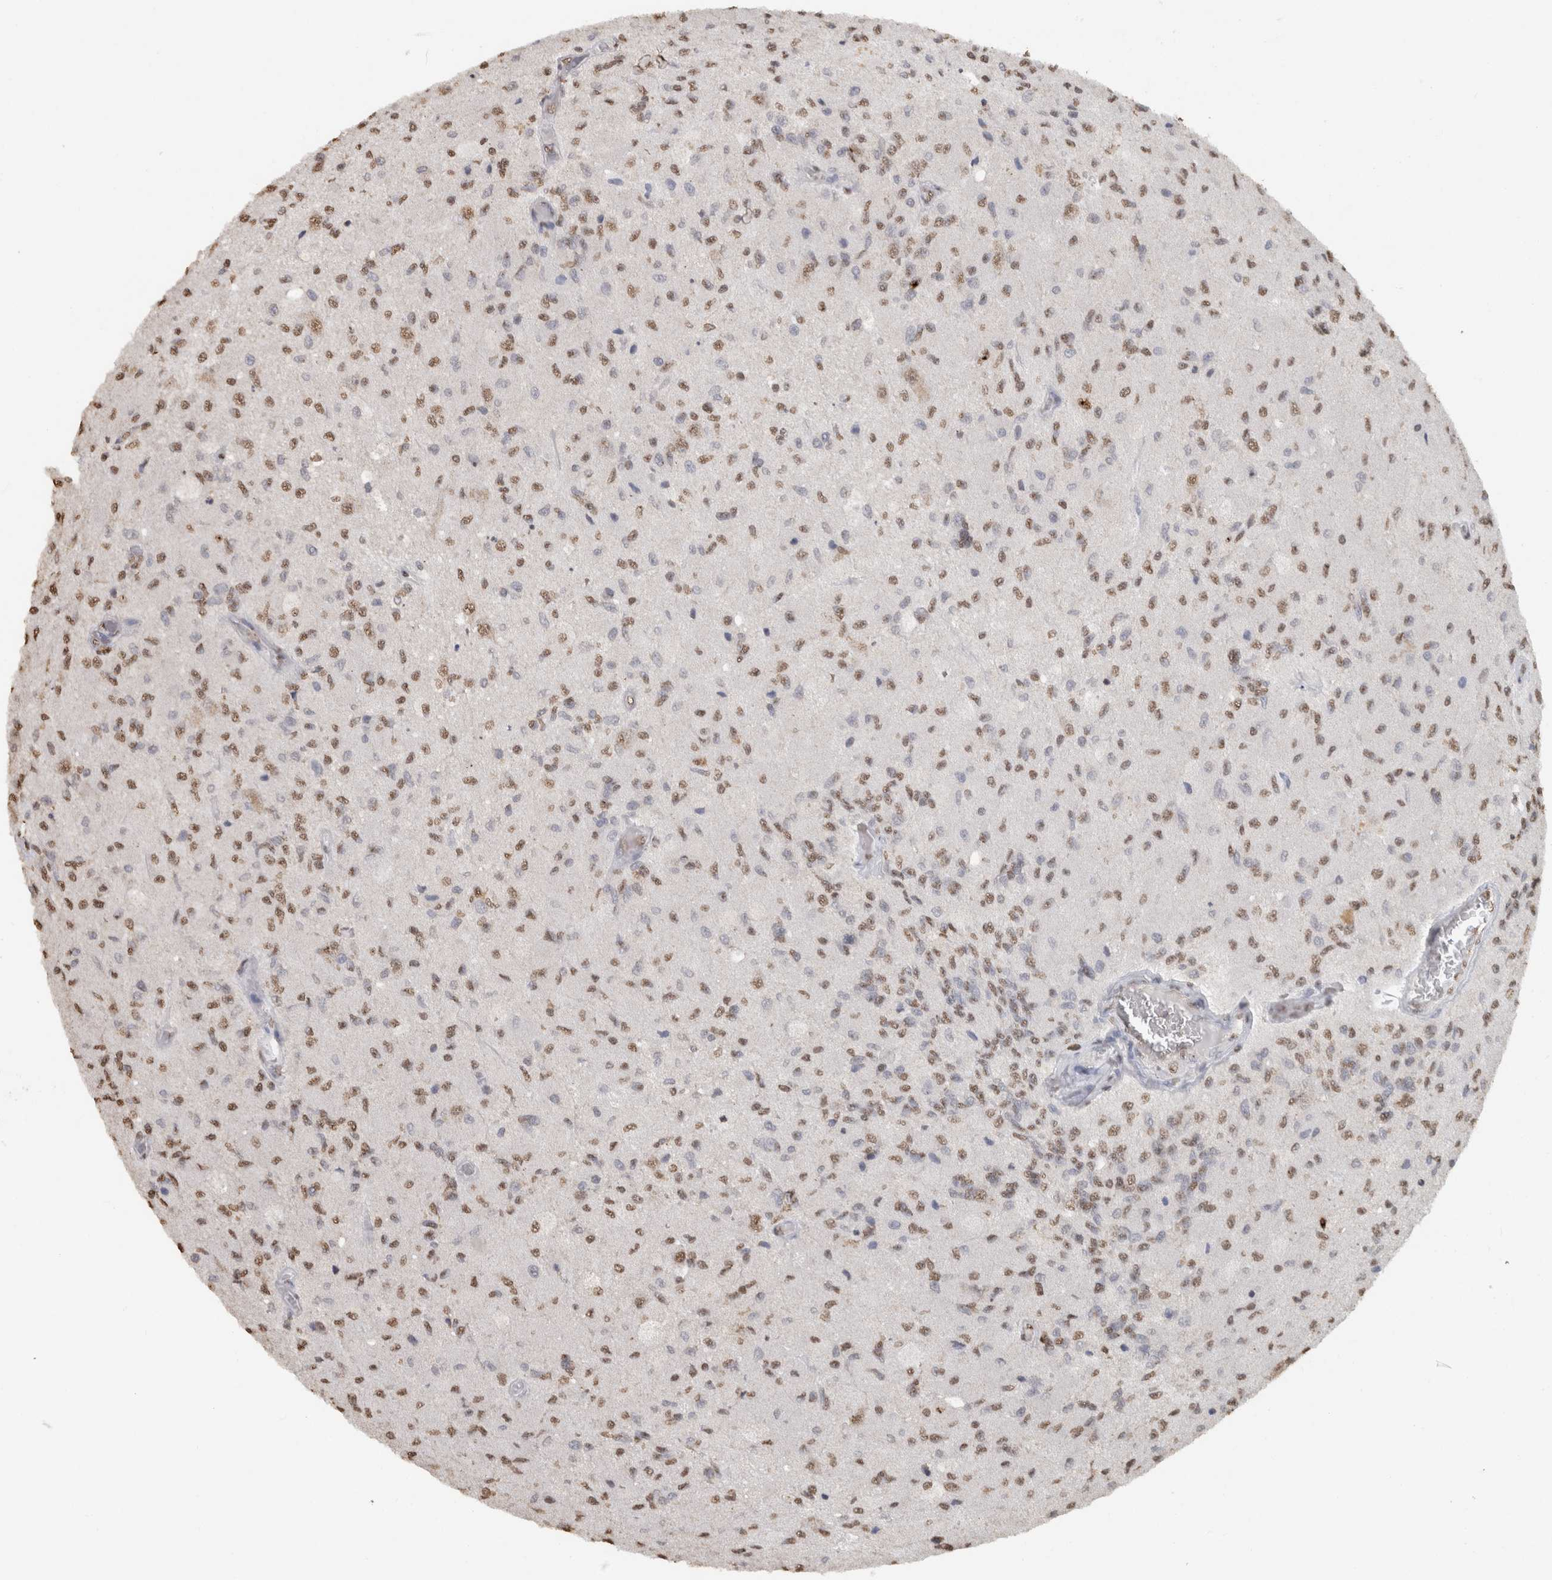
{"staining": {"intensity": "moderate", "quantity": ">75%", "location": "nuclear"}, "tissue": "glioma", "cell_type": "Tumor cells", "image_type": "cancer", "snomed": [{"axis": "morphology", "description": "Normal tissue, NOS"}, {"axis": "morphology", "description": "Glioma, malignant, High grade"}, {"axis": "topography", "description": "Cerebral cortex"}], "caption": "There is medium levels of moderate nuclear expression in tumor cells of glioma, as demonstrated by immunohistochemical staining (brown color).", "gene": "HAND2", "patient": {"sex": "male", "age": 77}}